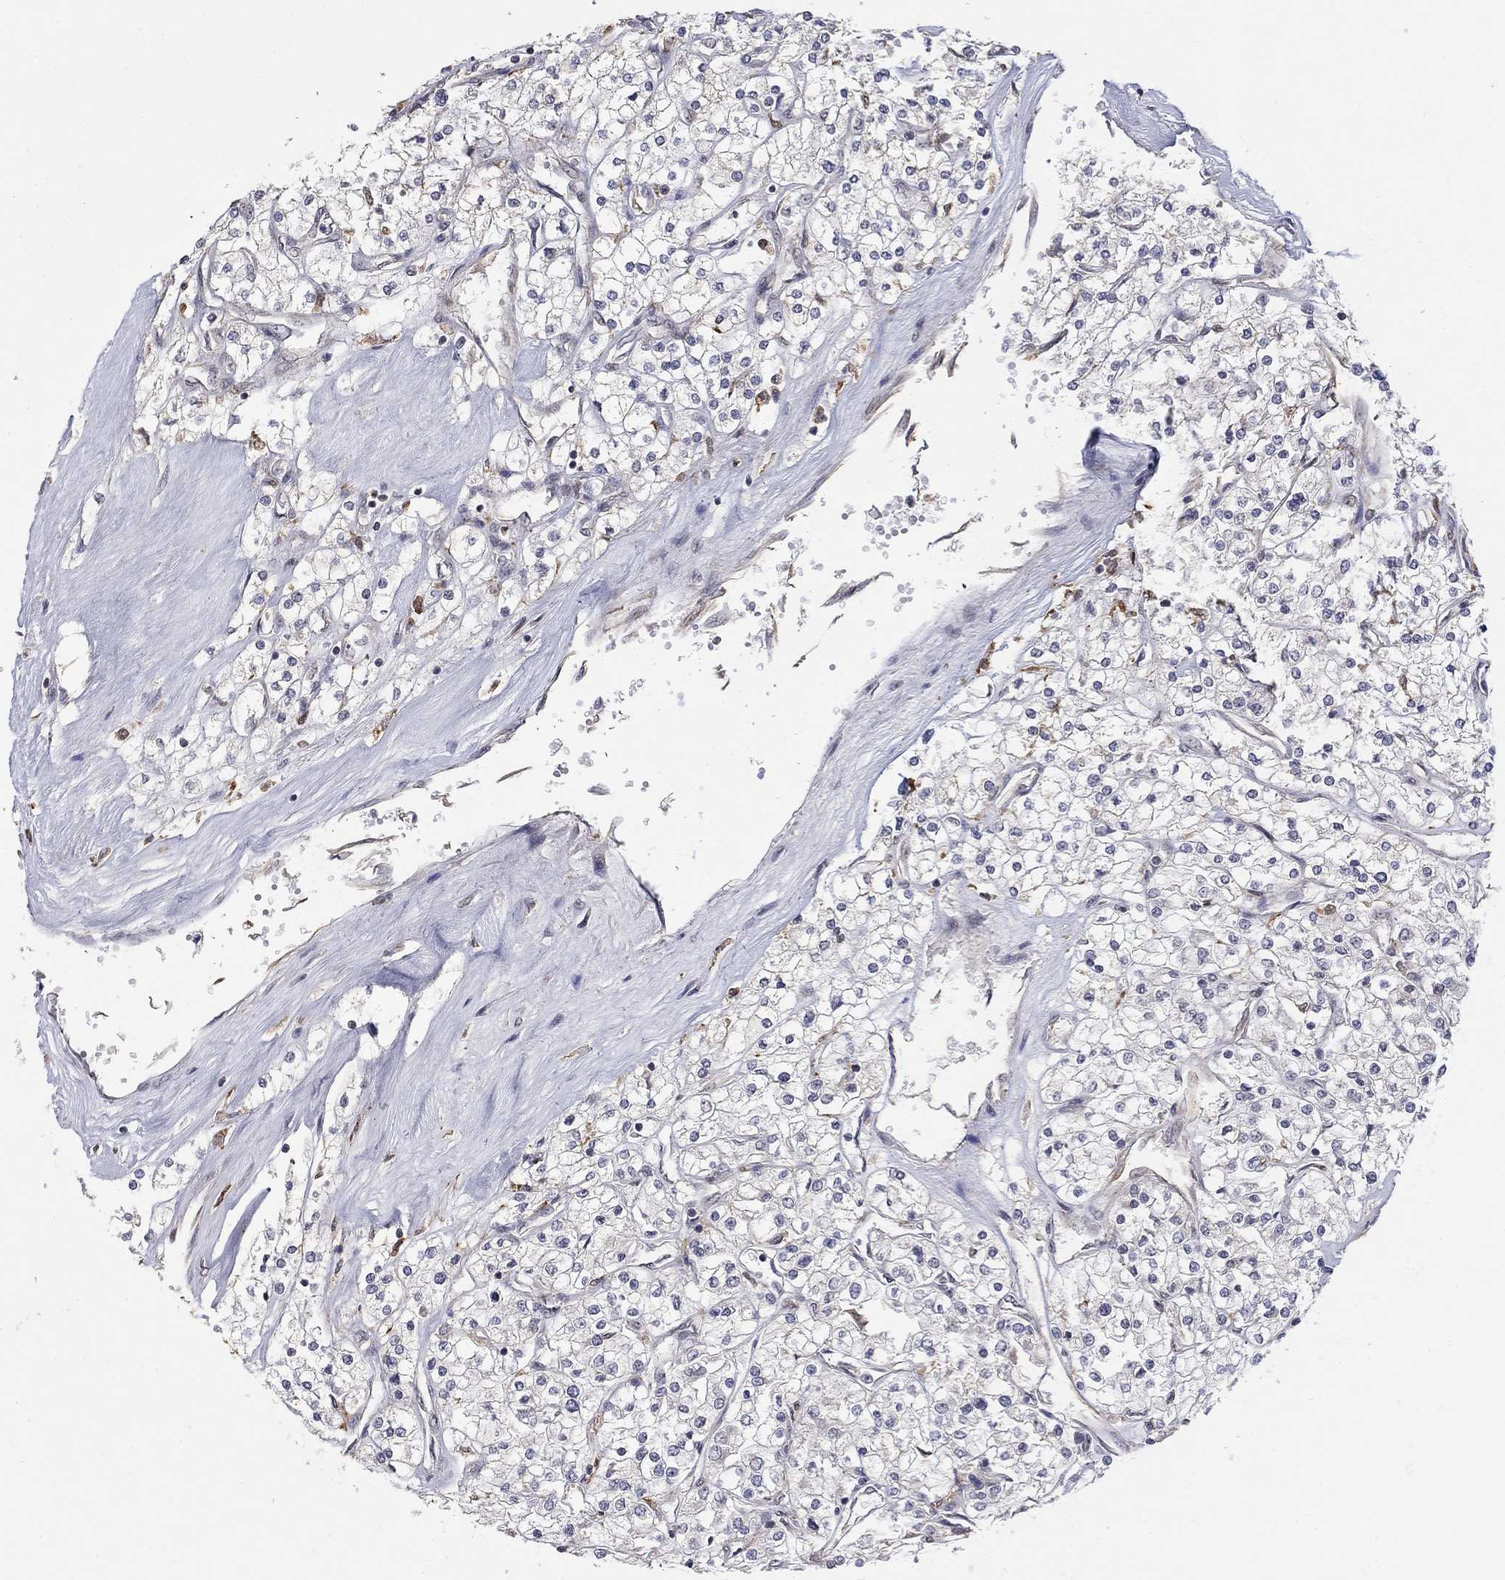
{"staining": {"intensity": "negative", "quantity": "none", "location": "none"}, "tissue": "renal cancer", "cell_type": "Tumor cells", "image_type": "cancer", "snomed": [{"axis": "morphology", "description": "Adenocarcinoma, NOS"}, {"axis": "topography", "description": "Kidney"}], "caption": "The immunohistochemistry (IHC) micrograph has no significant expression in tumor cells of renal adenocarcinoma tissue.", "gene": "GRIA3", "patient": {"sex": "male", "age": 80}}